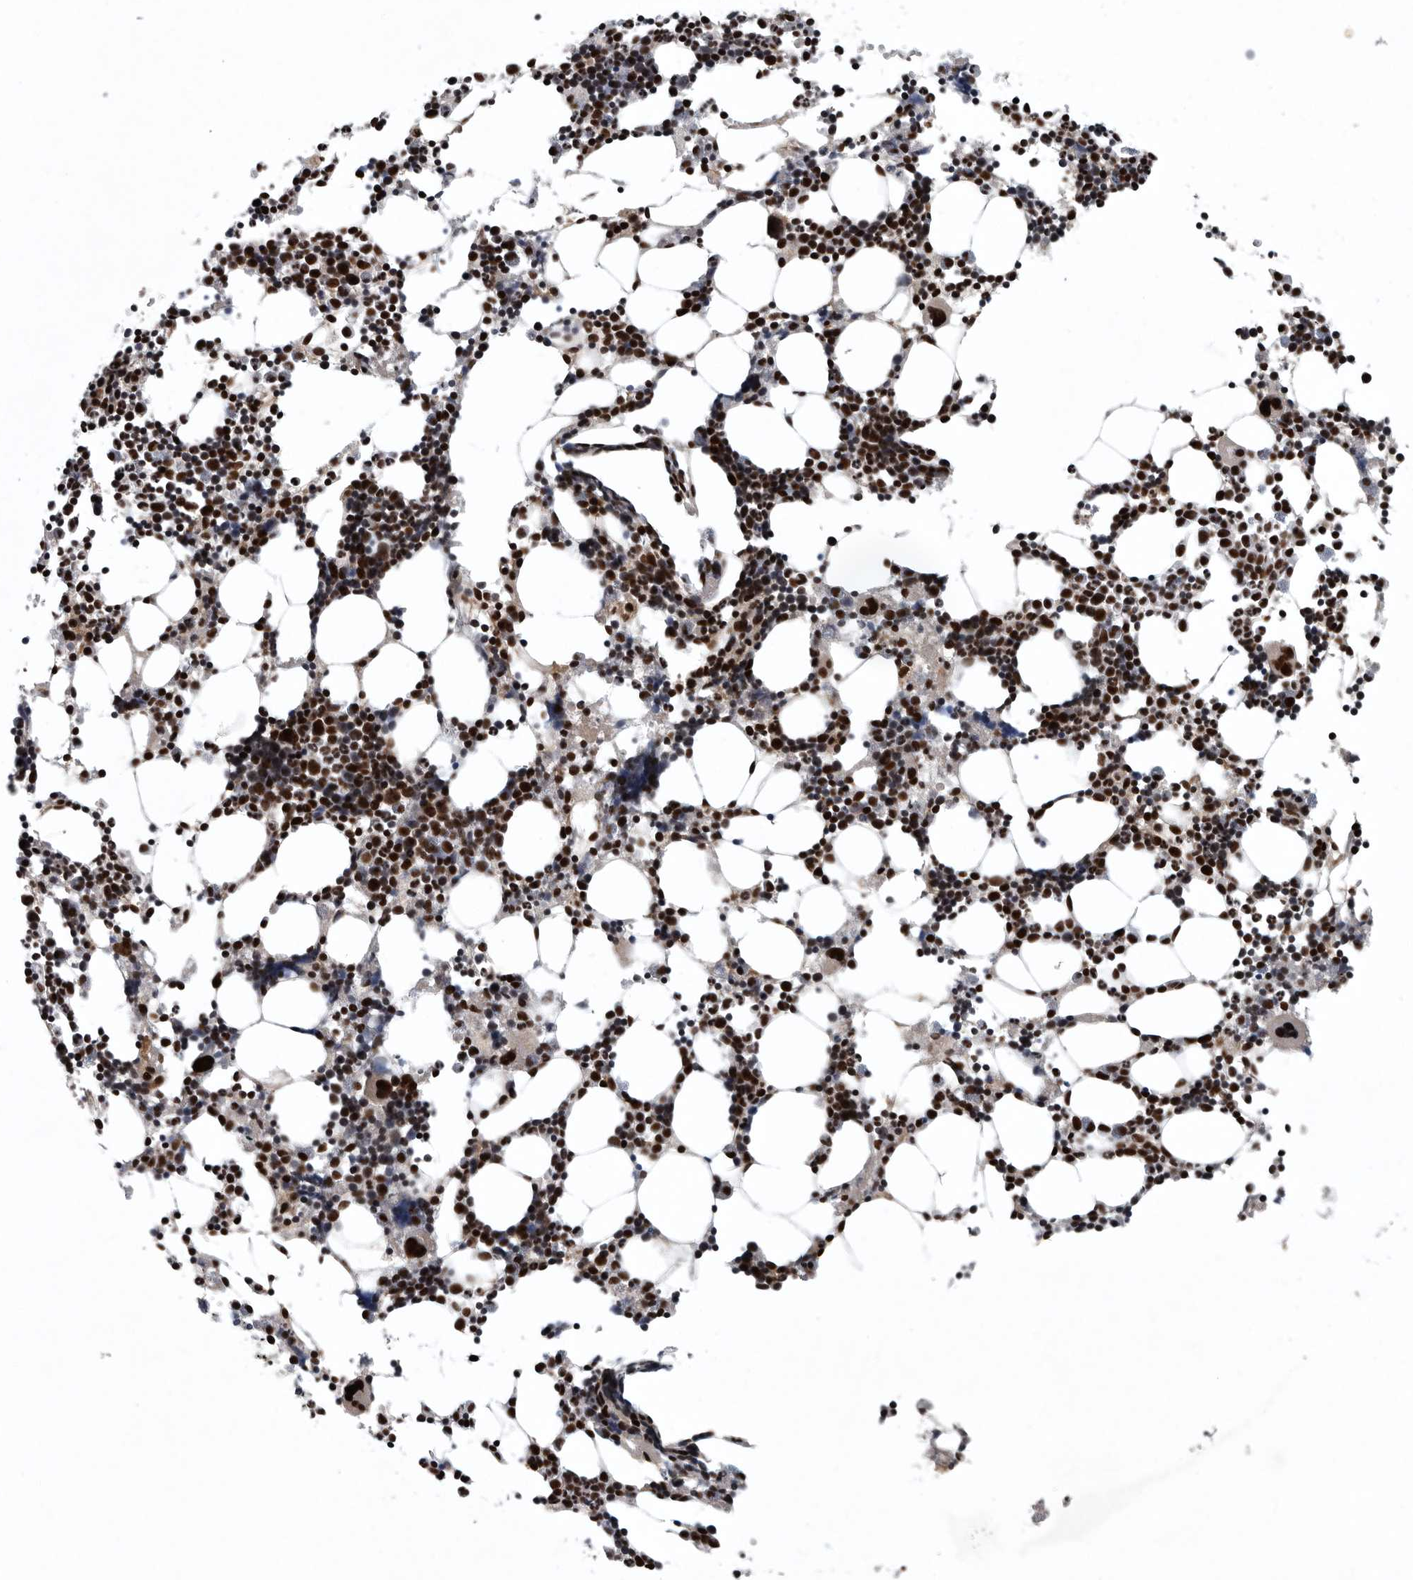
{"staining": {"intensity": "strong", "quantity": ">75%", "location": "nuclear"}, "tissue": "bone marrow", "cell_type": "Hematopoietic cells", "image_type": "normal", "snomed": [{"axis": "morphology", "description": "Normal tissue, NOS"}, {"axis": "morphology", "description": "Inflammation, NOS"}, {"axis": "topography", "description": "Bone marrow"}], "caption": "Protein staining displays strong nuclear staining in about >75% of hematopoietic cells in normal bone marrow.", "gene": "SENP7", "patient": {"sex": "male", "age": 21}}